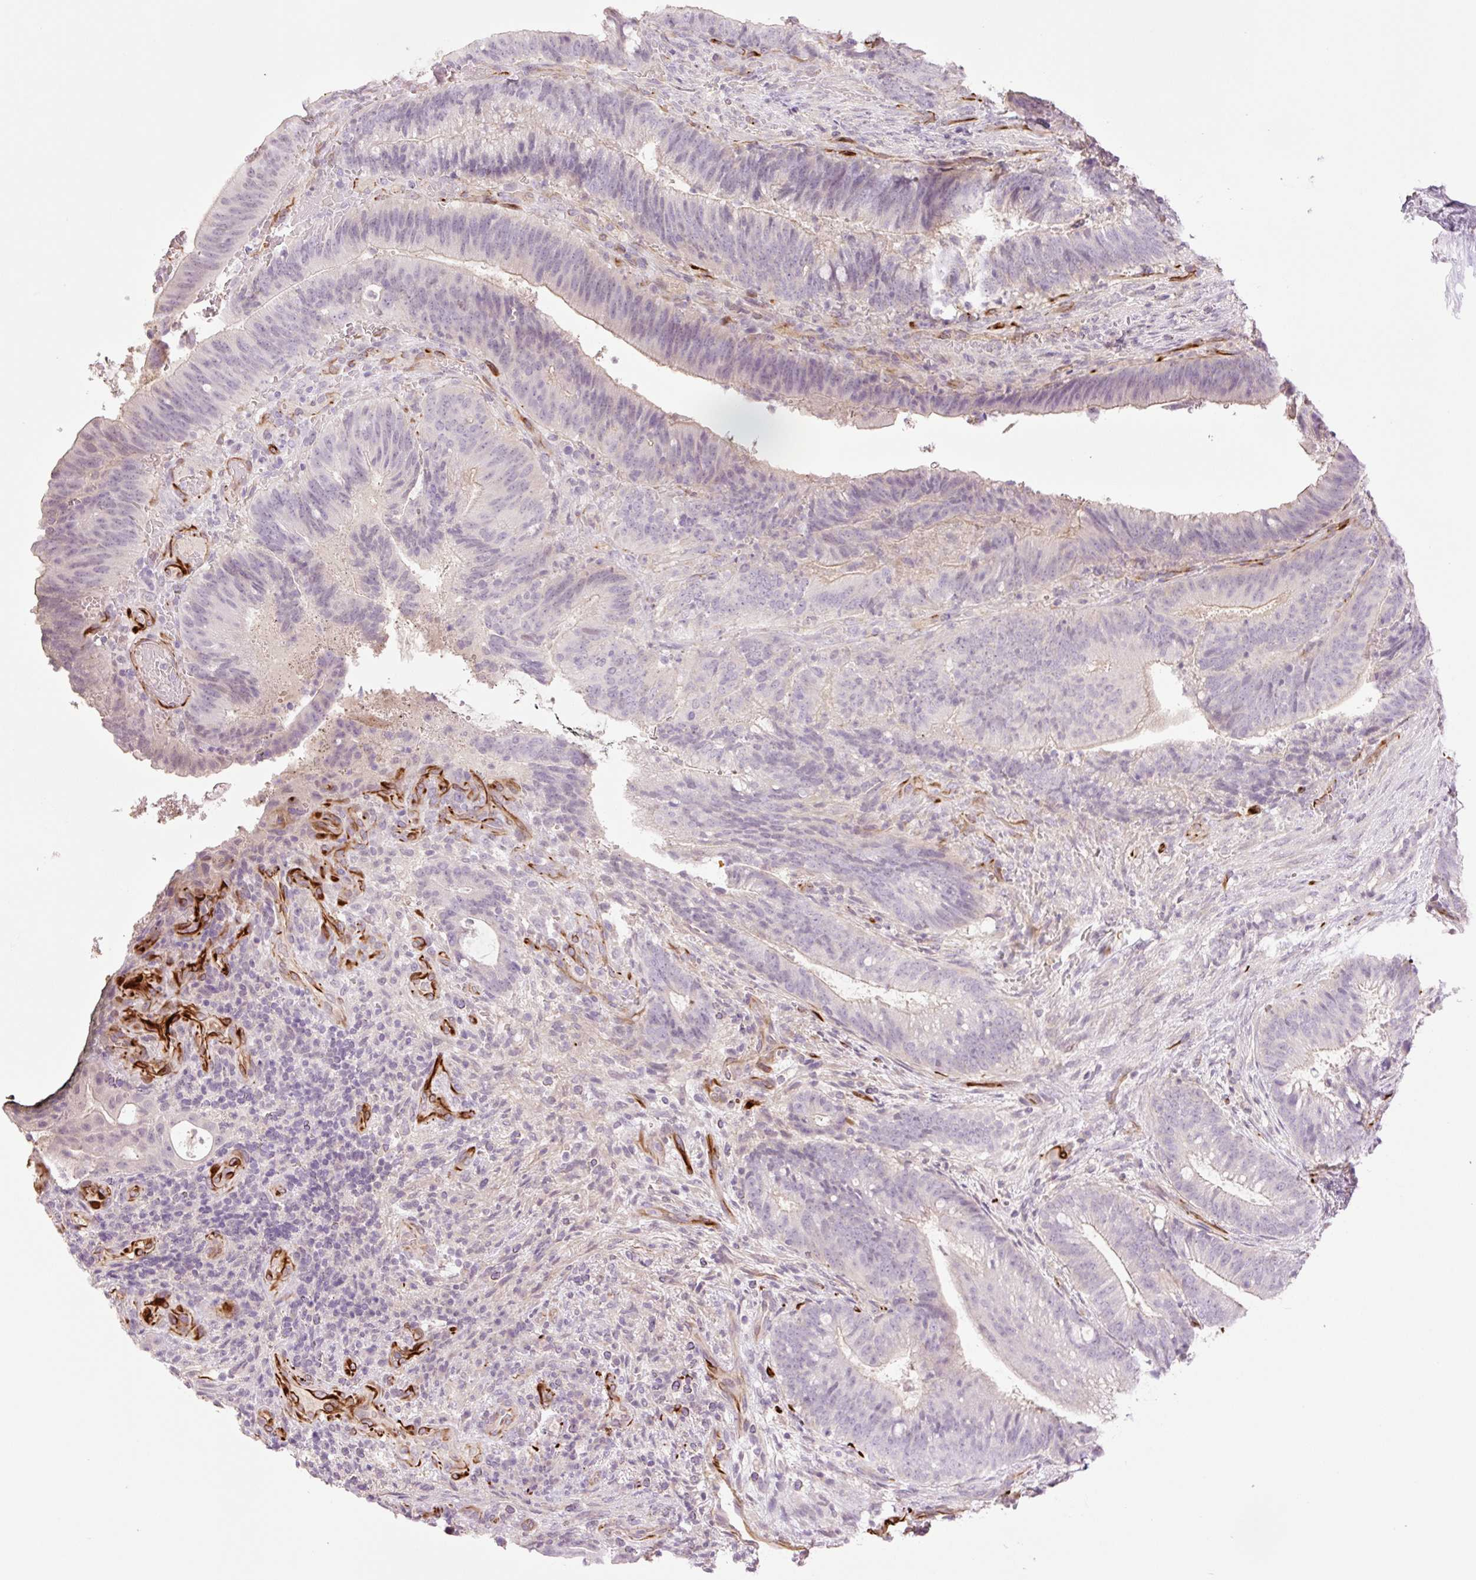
{"staining": {"intensity": "weak", "quantity": "<25%", "location": "cytoplasmic/membranous,nuclear"}, "tissue": "colorectal cancer", "cell_type": "Tumor cells", "image_type": "cancer", "snomed": [{"axis": "morphology", "description": "Adenocarcinoma, NOS"}, {"axis": "topography", "description": "Colon"}], "caption": "Tumor cells are negative for protein expression in human adenocarcinoma (colorectal).", "gene": "ZFYVE21", "patient": {"sex": "female", "age": 43}}